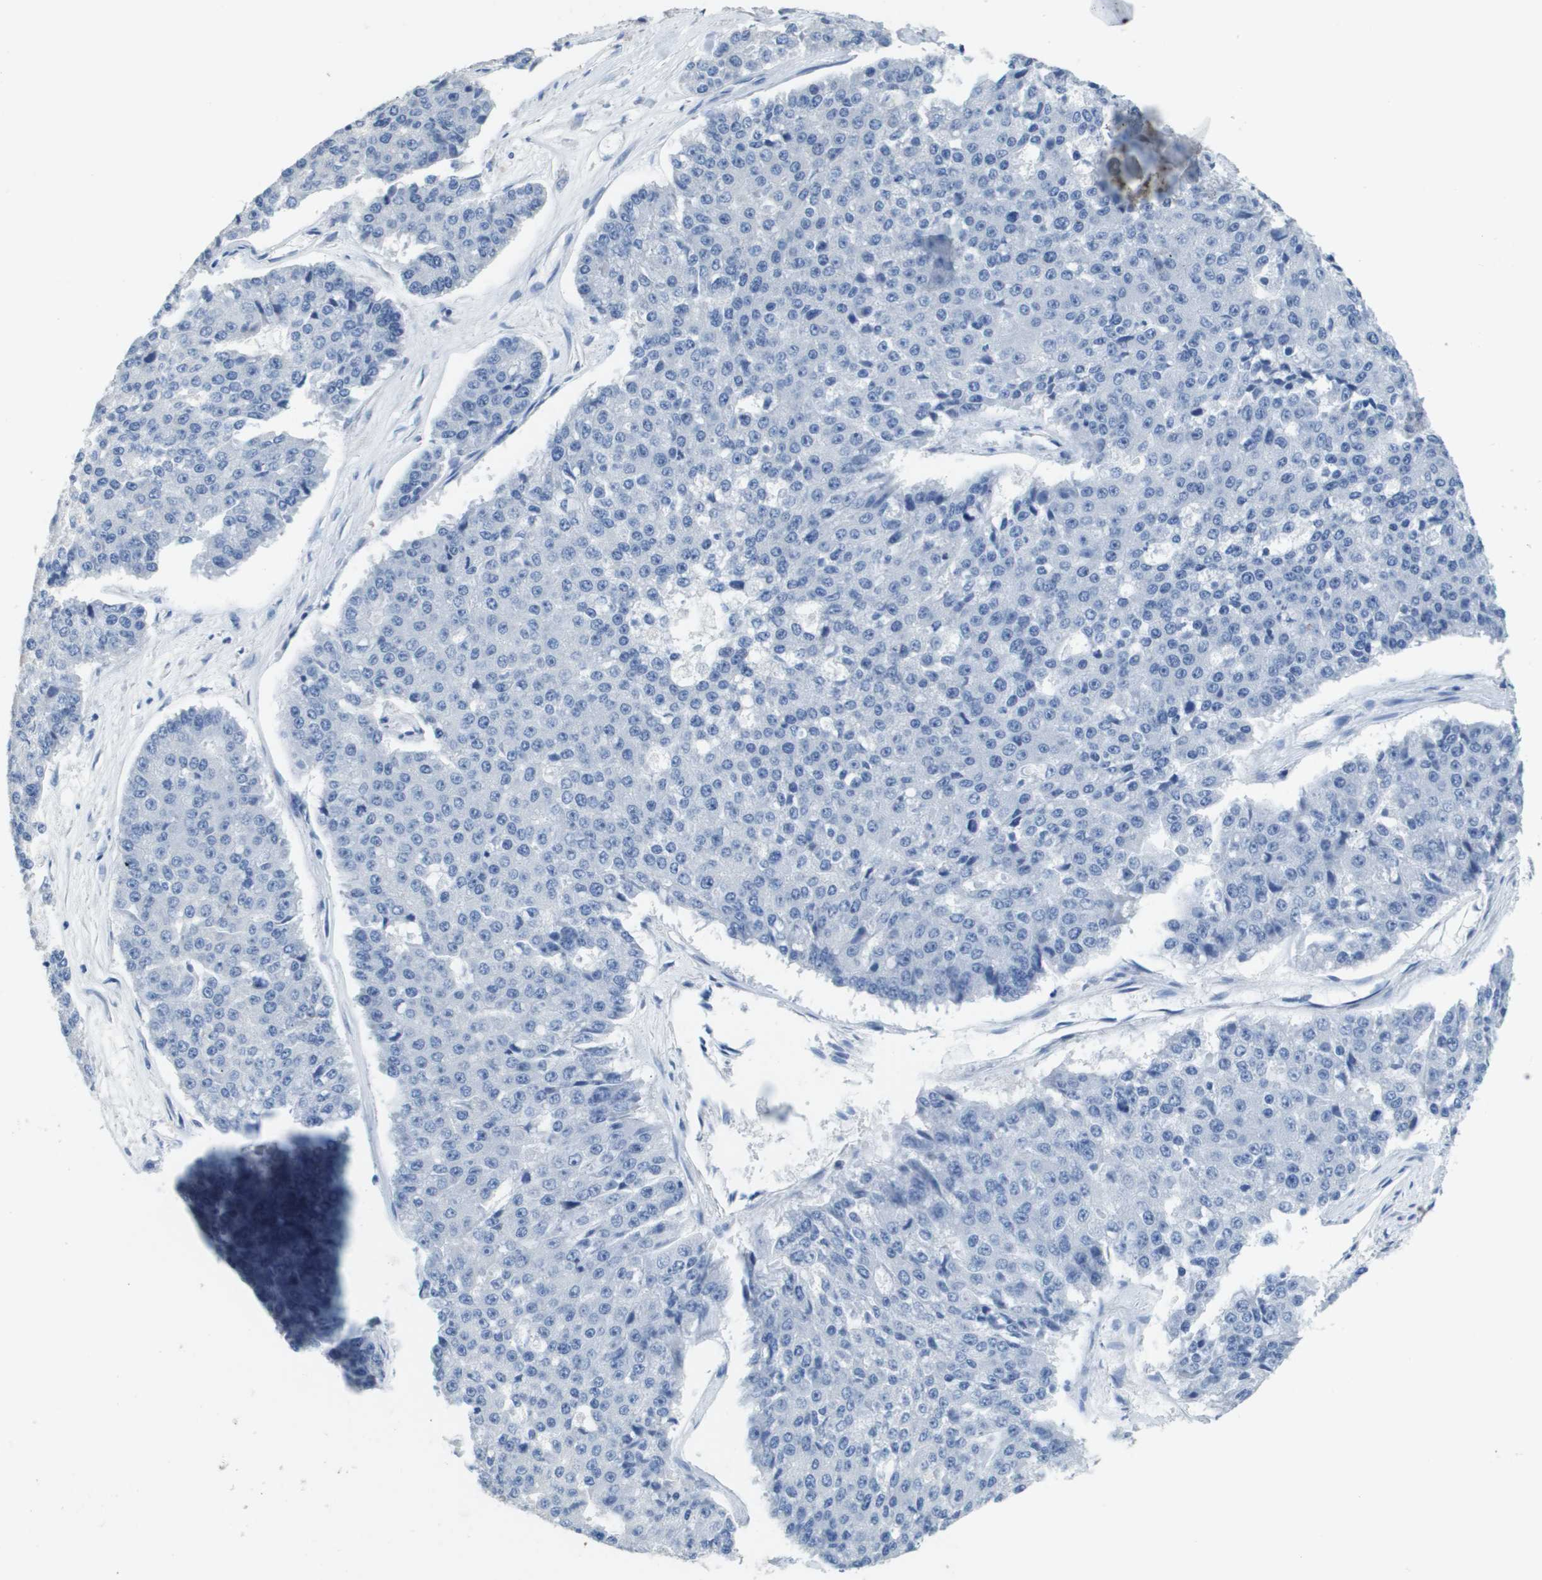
{"staining": {"intensity": "negative", "quantity": "none", "location": "none"}, "tissue": "pancreatic cancer", "cell_type": "Tumor cells", "image_type": "cancer", "snomed": [{"axis": "morphology", "description": "Adenocarcinoma, NOS"}, {"axis": "topography", "description": "Pancreas"}], "caption": "This is an IHC histopathology image of human pancreatic cancer (adenocarcinoma). There is no positivity in tumor cells.", "gene": "MT3", "patient": {"sex": "male", "age": 50}}